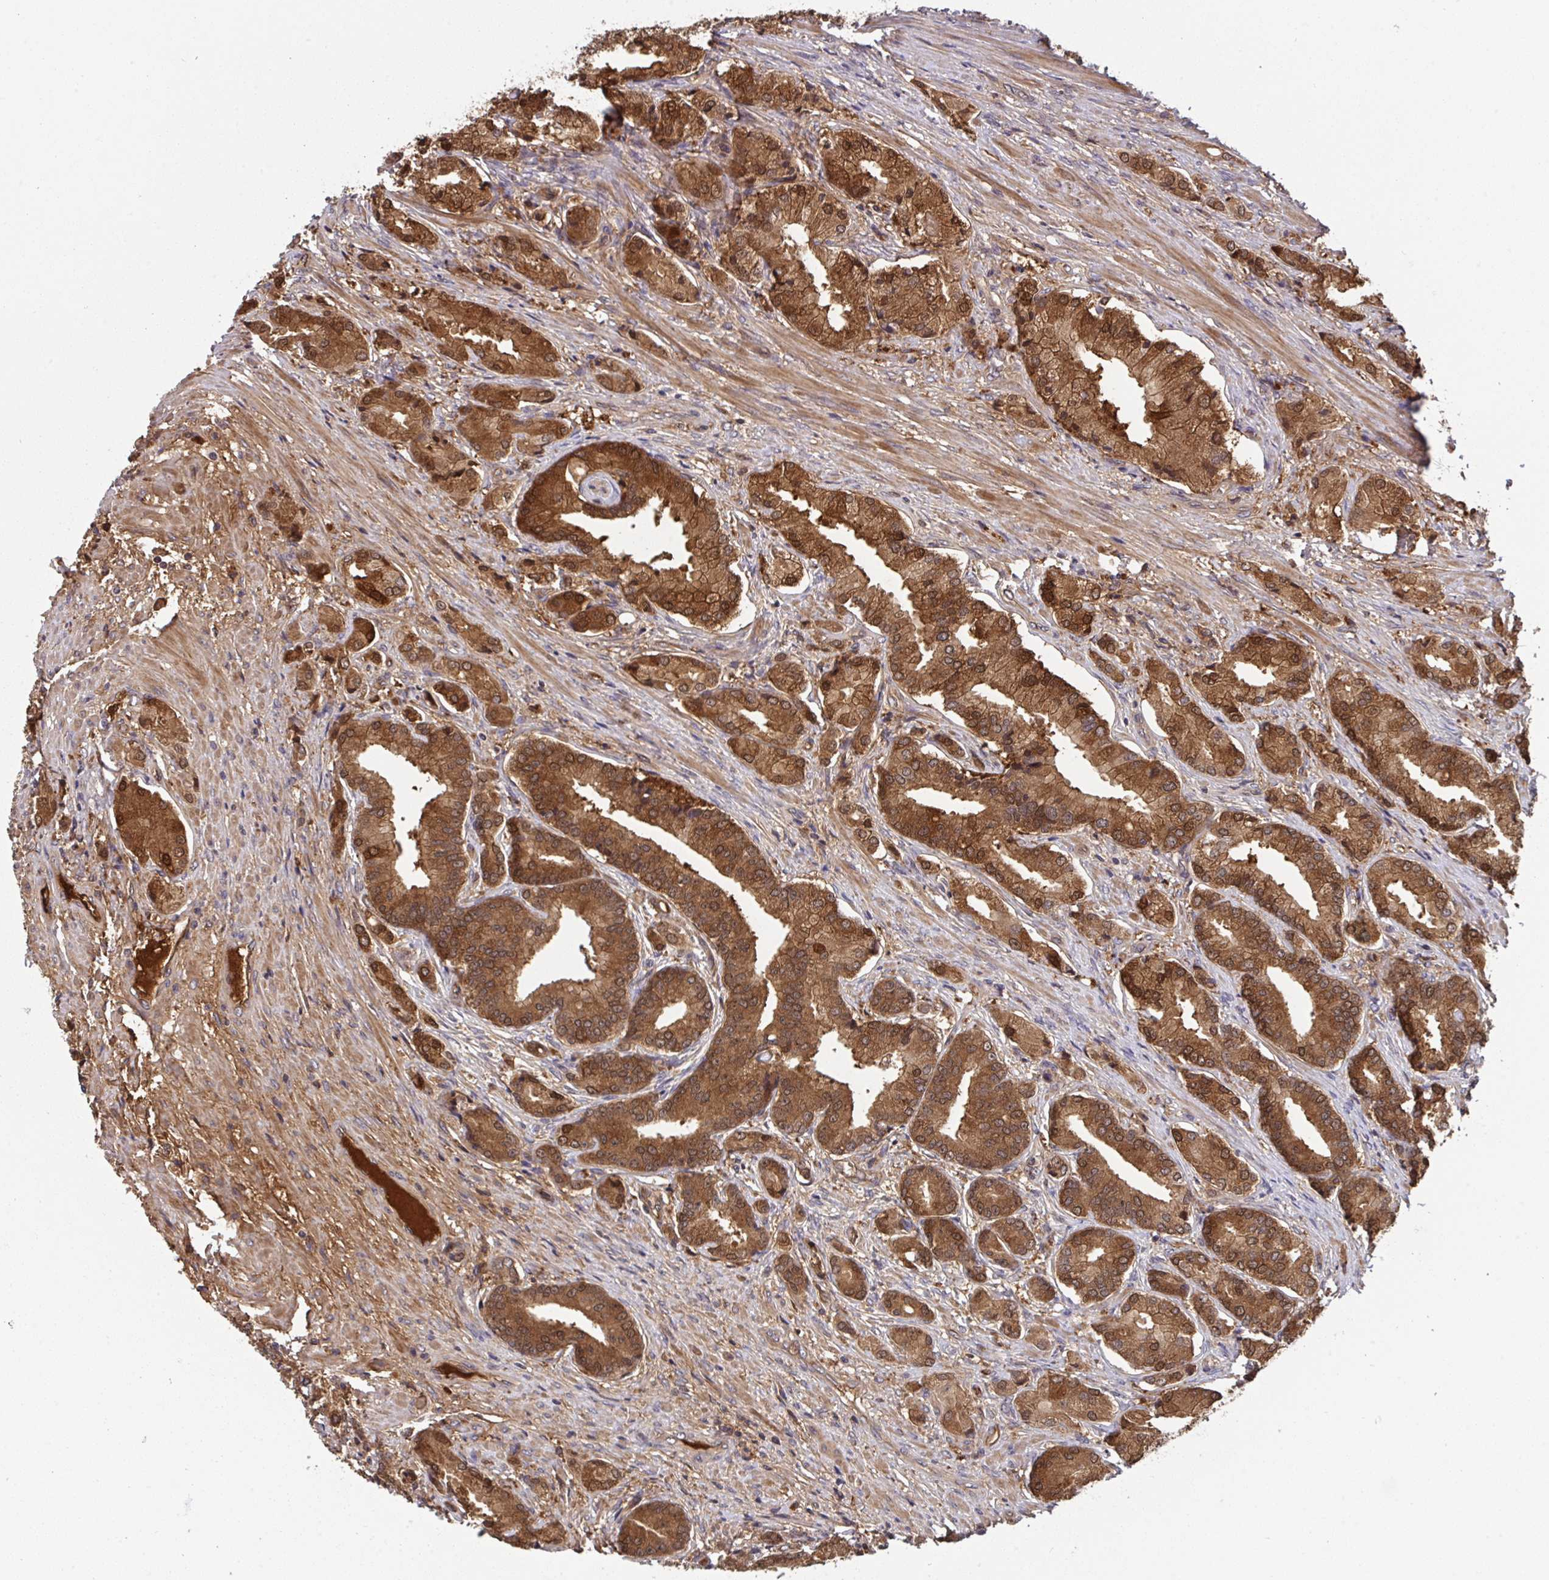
{"staining": {"intensity": "strong", "quantity": ">75%", "location": "cytoplasmic/membranous,nuclear"}, "tissue": "prostate cancer", "cell_type": "Tumor cells", "image_type": "cancer", "snomed": [{"axis": "morphology", "description": "Adenocarcinoma, High grade"}, {"axis": "topography", "description": "Prostate and seminal vesicle, NOS"}], "caption": "Prostate cancer stained with IHC displays strong cytoplasmic/membranous and nuclear staining in about >75% of tumor cells.", "gene": "TIGAR", "patient": {"sex": "male", "age": 61}}